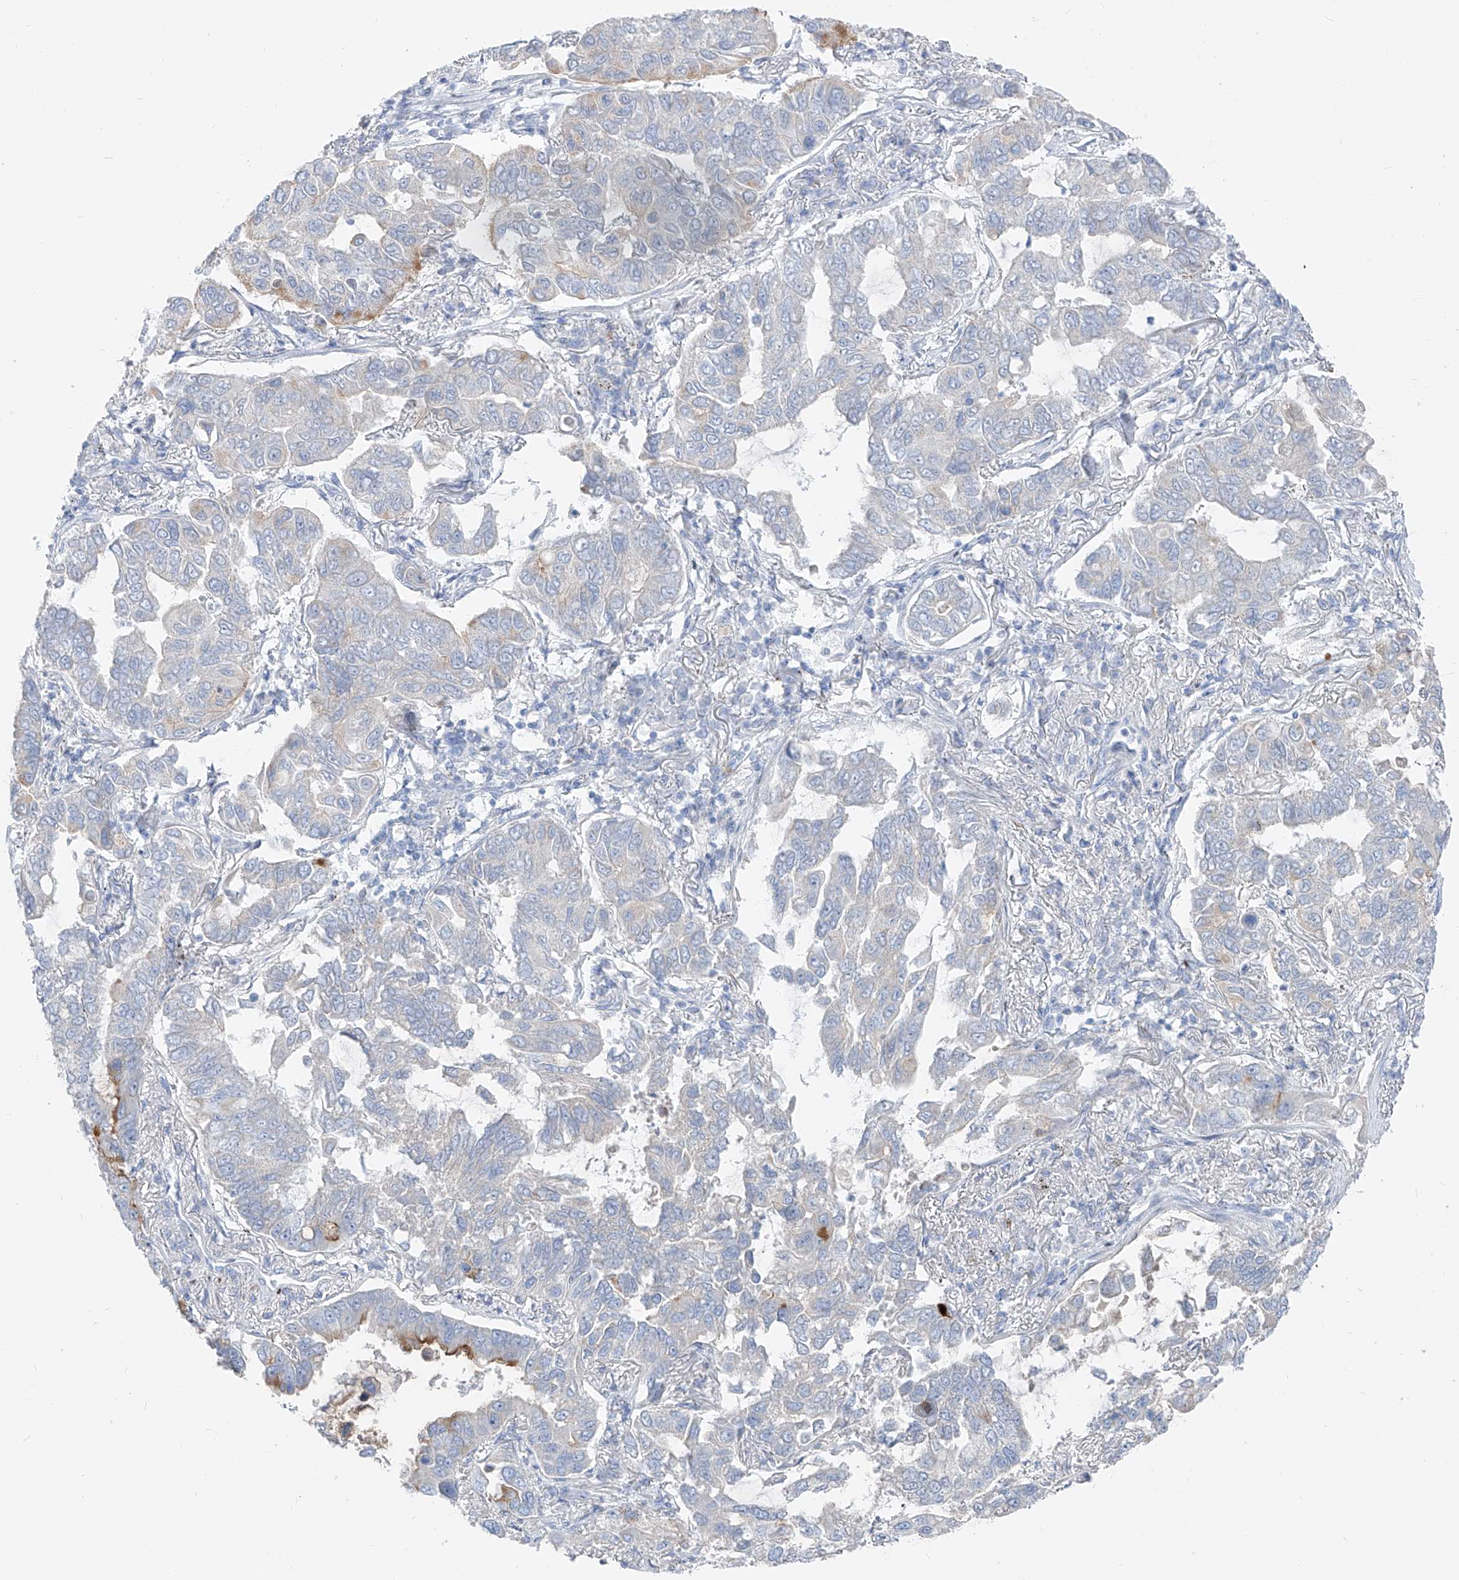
{"staining": {"intensity": "negative", "quantity": "none", "location": "none"}, "tissue": "lung cancer", "cell_type": "Tumor cells", "image_type": "cancer", "snomed": [{"axis": "morphology", "description": "Adenocarcinoma, NOS"}, {"axis": "topography", "description": "Lung"}], "caption": "This is an immunohistochemistry histopathology image of human adenocarcinoma (lung). There is no staining in tumor cells.", "gene": "FRS3", "patient": {"sex": "male", "age": 64}}